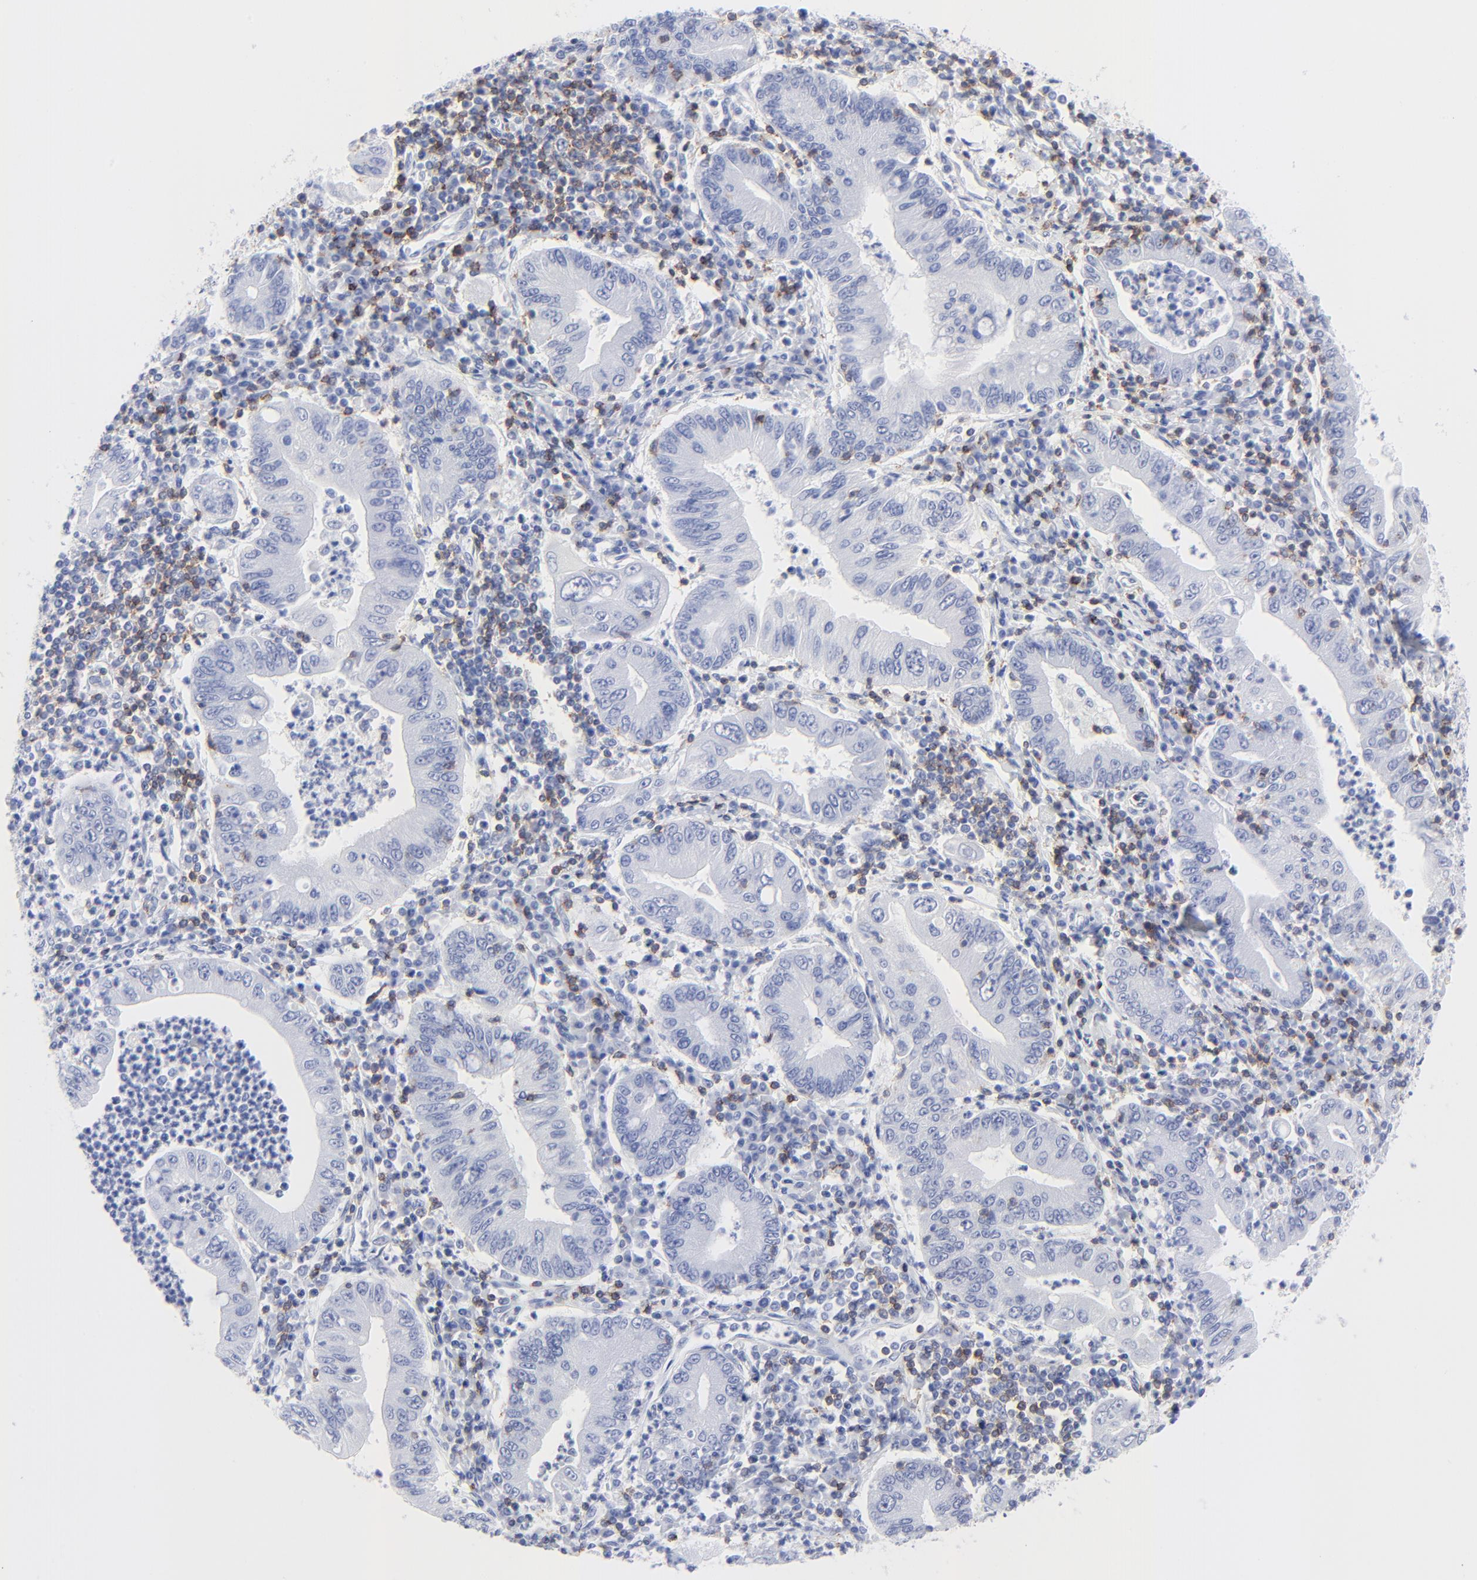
{"staining": {"intensity": "negative", "quantity": "none", "location": "none"}, "tissue": "stomach cancer", "cell_type": "Tumor cells", "image_type": "cancer", "snomed": [{"axis": "morphology", "description": "Normal tissue, NOS"}, {"axis": "morphology", "description": "Adenocarcinoma, NOS"}, {"axis": "topography", "description": "Esophagus"}, {"axis": "topography", "description": "Stomach, upper"}, {"axis": "topography", "description": "Peripheral nerve tissue"}], "caption": "There is no significant expression in tumor cells of stomach adenocarcinoma. Brightfield microscopy of immunohistochemistry (IHC) stained with DAB (brown) and hematoxylin (blue), captured at high magnification.", "gene": "LCK", "patient": {"sex": "male", "age": 62}}